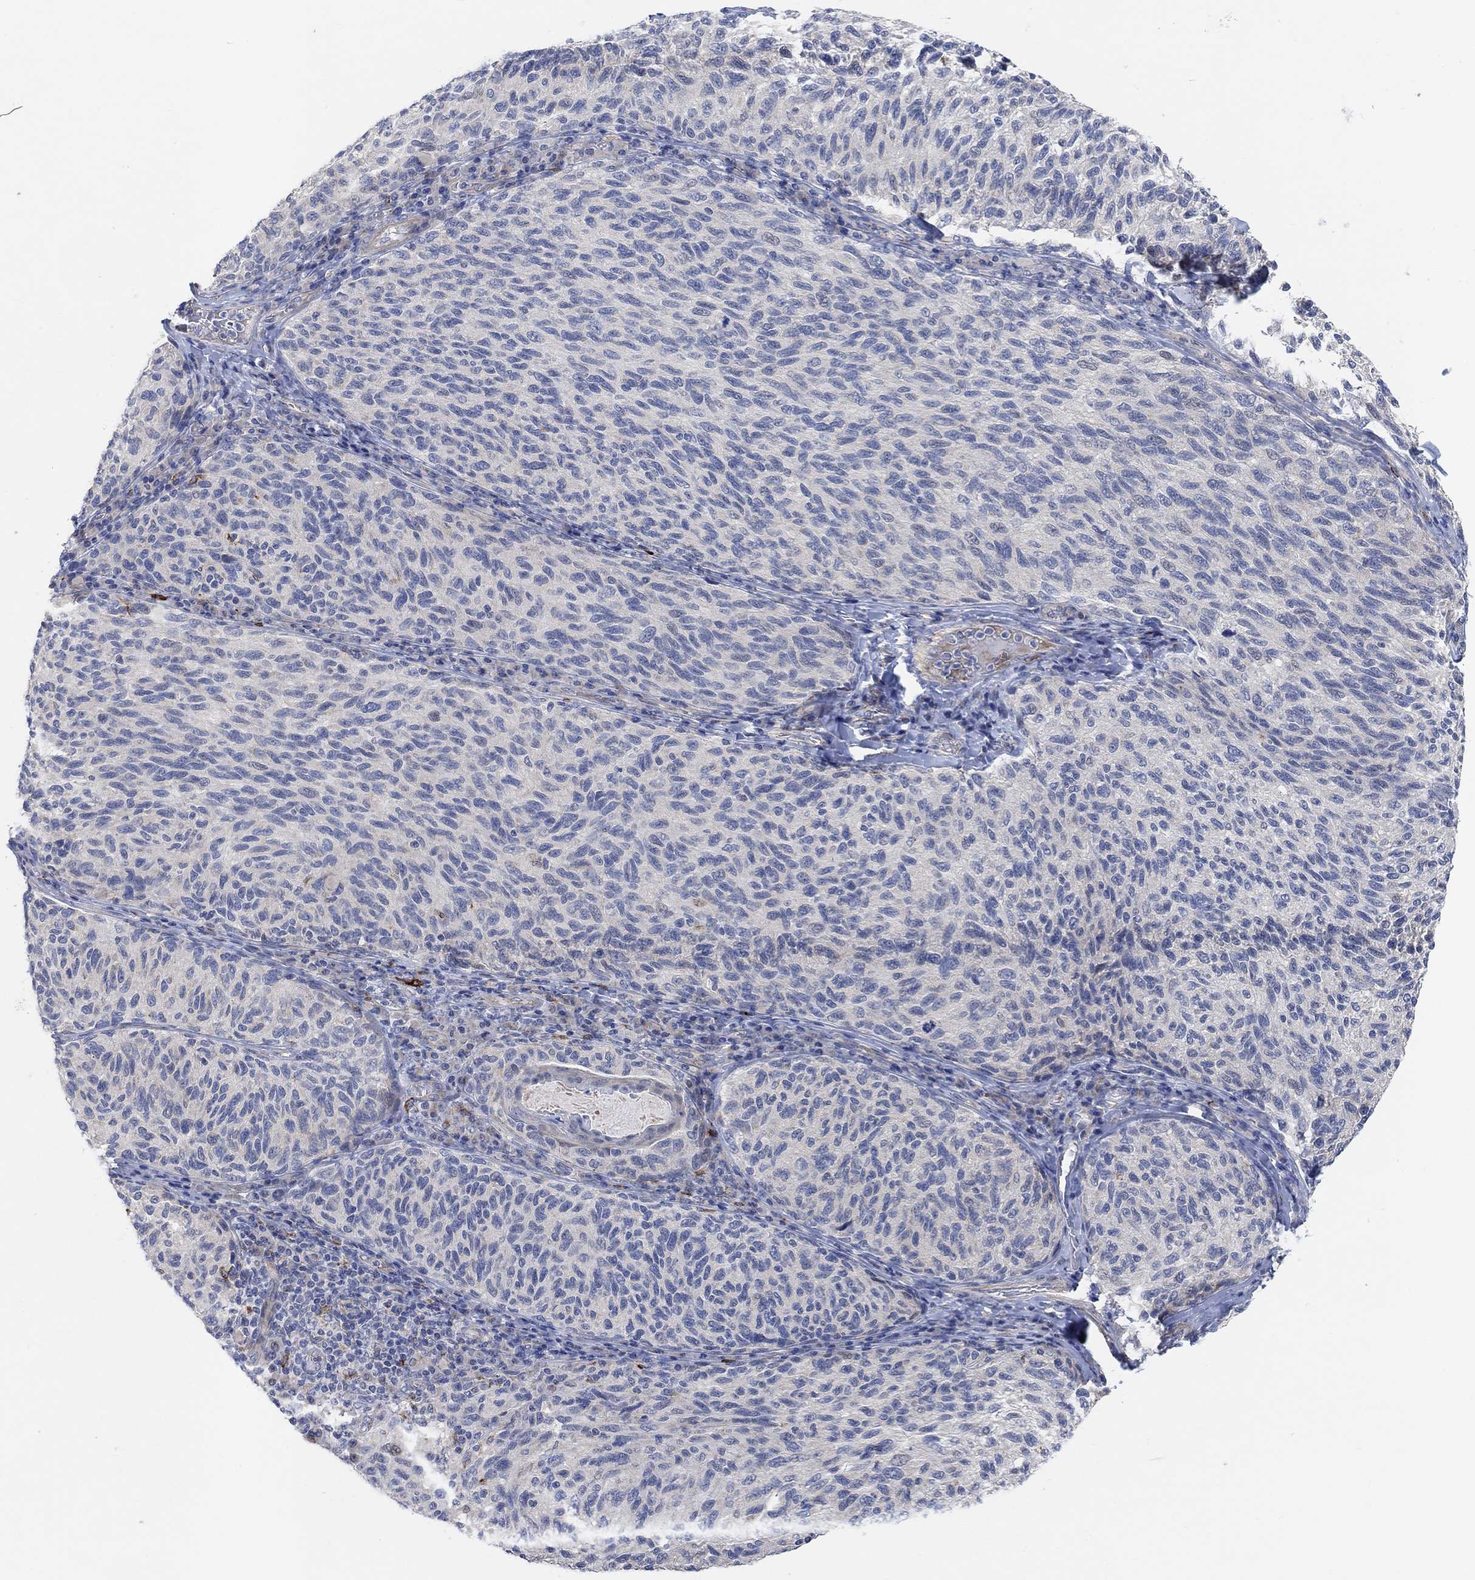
{"staining": {"intensity": "negative", "quantity": "none", "location": "none"}, "tissue": "melanoma", "cell_type": "Tumor cells", "image_type": "cancer", "snomed": [{"axis": "morphology", "description": "Malignant melanoma, NOS"}, {"axis": "topography", "description": "Skin"}], "caption": "This photomicrograph is of melanoma stained with immunohistochemistry (IHC) to label a protein in brown with the nuclei are counter-stained blue. There is no positivity in tumor cells.", "gene": "HCRTR1", "patient": {"sex": "female", "age": 73}}